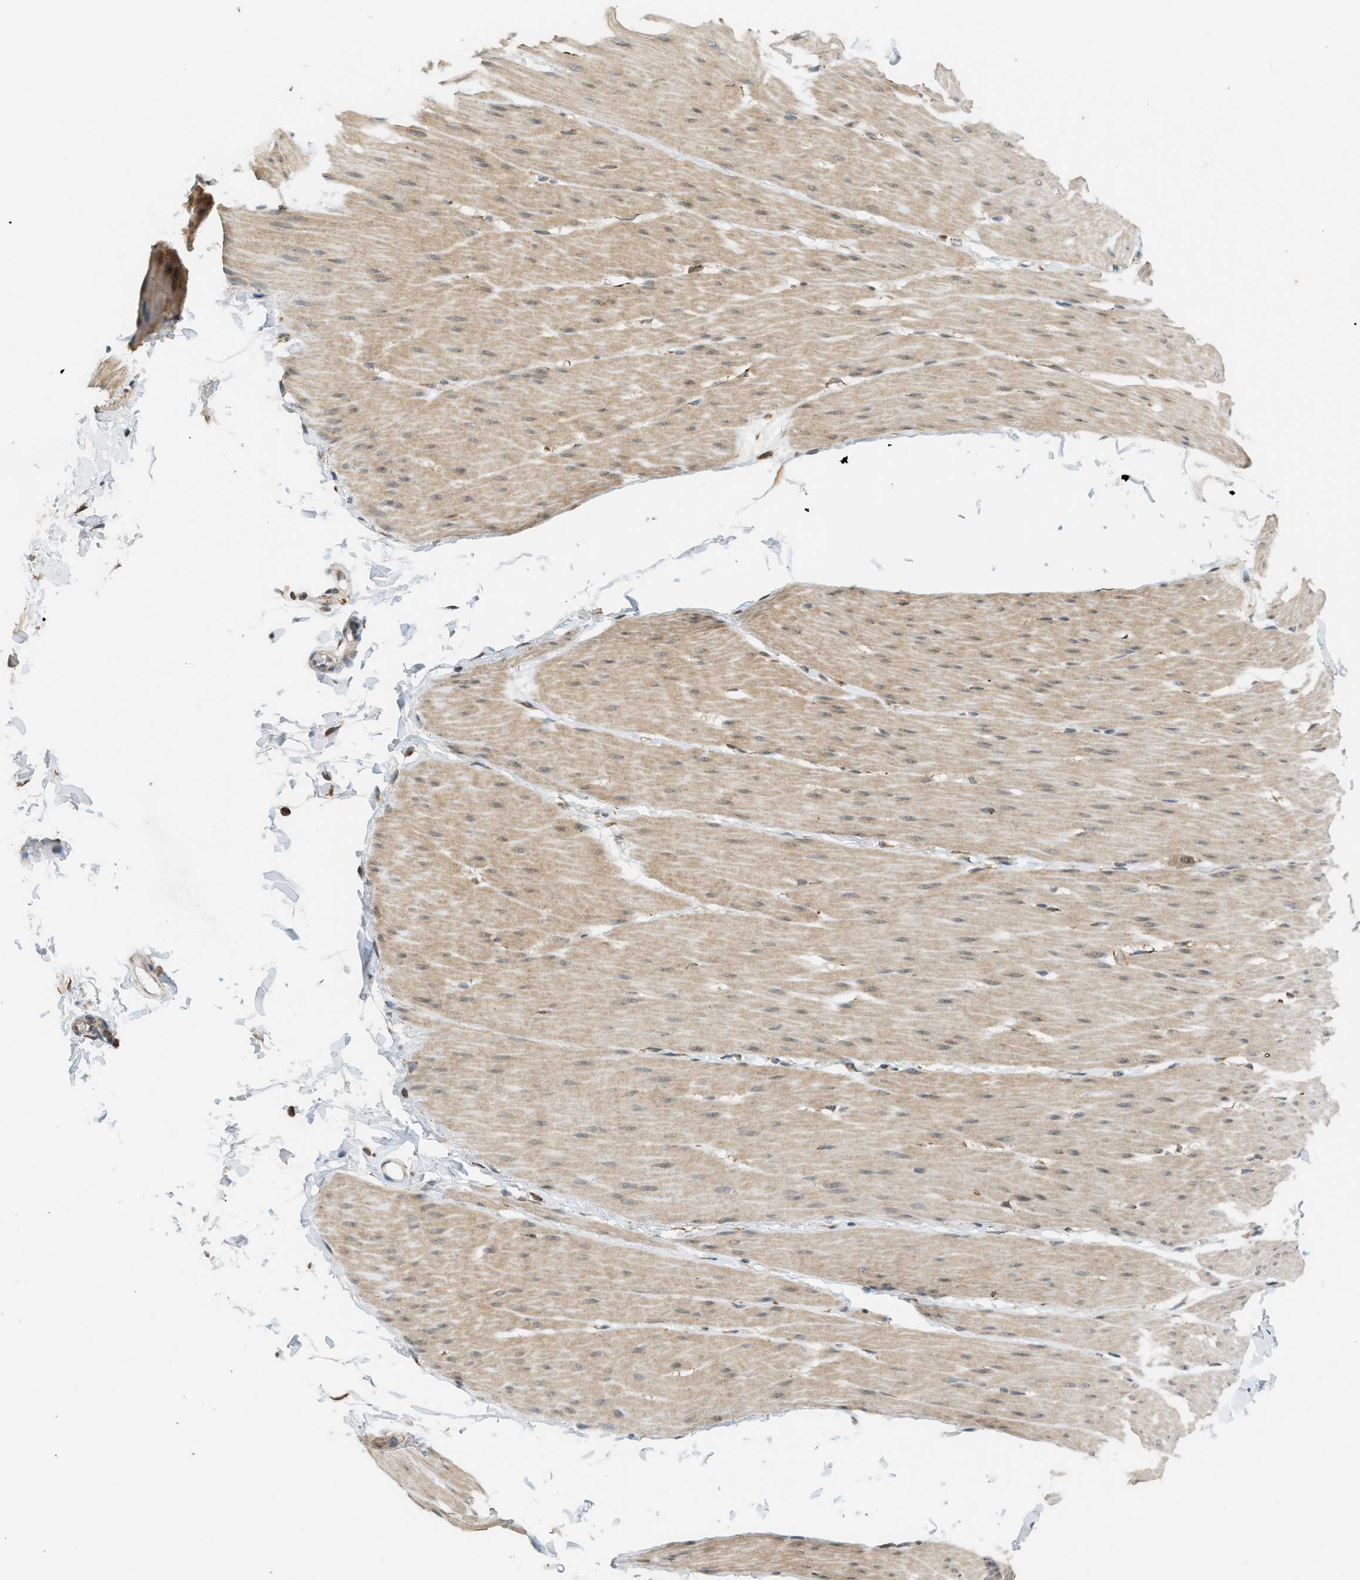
{"staining": {"intensity": "weak", "quantity": "25%-75%", "location": "cytoplasmic/membranous,nuclear"}, "tissue": "smooth muscle", "cell_type": "Smooth muscle cells", "image_type": "normal", "snomed": [{"axis": "morphology", "description": "Normal tissue, NOS"}, {"axis": "topography", "description": "Smooth muscle"}, {"axis": "topography", "description": "Colon"}], "caption": "Benign smooth muscle was stained to show a protein in brown. There is low levels of weak cytoplasmic/membranous,nuclear positivity in approximately 25%-75% of smooth muscle cells. Using DAB (3,3'-diaminobenzidine) (brown) and hematoxylin (blue) stains, captured at high magnification using brightfield microscopy.", "gene": "SEMA4D", "patient": {"sex": "male", "age": 67}}